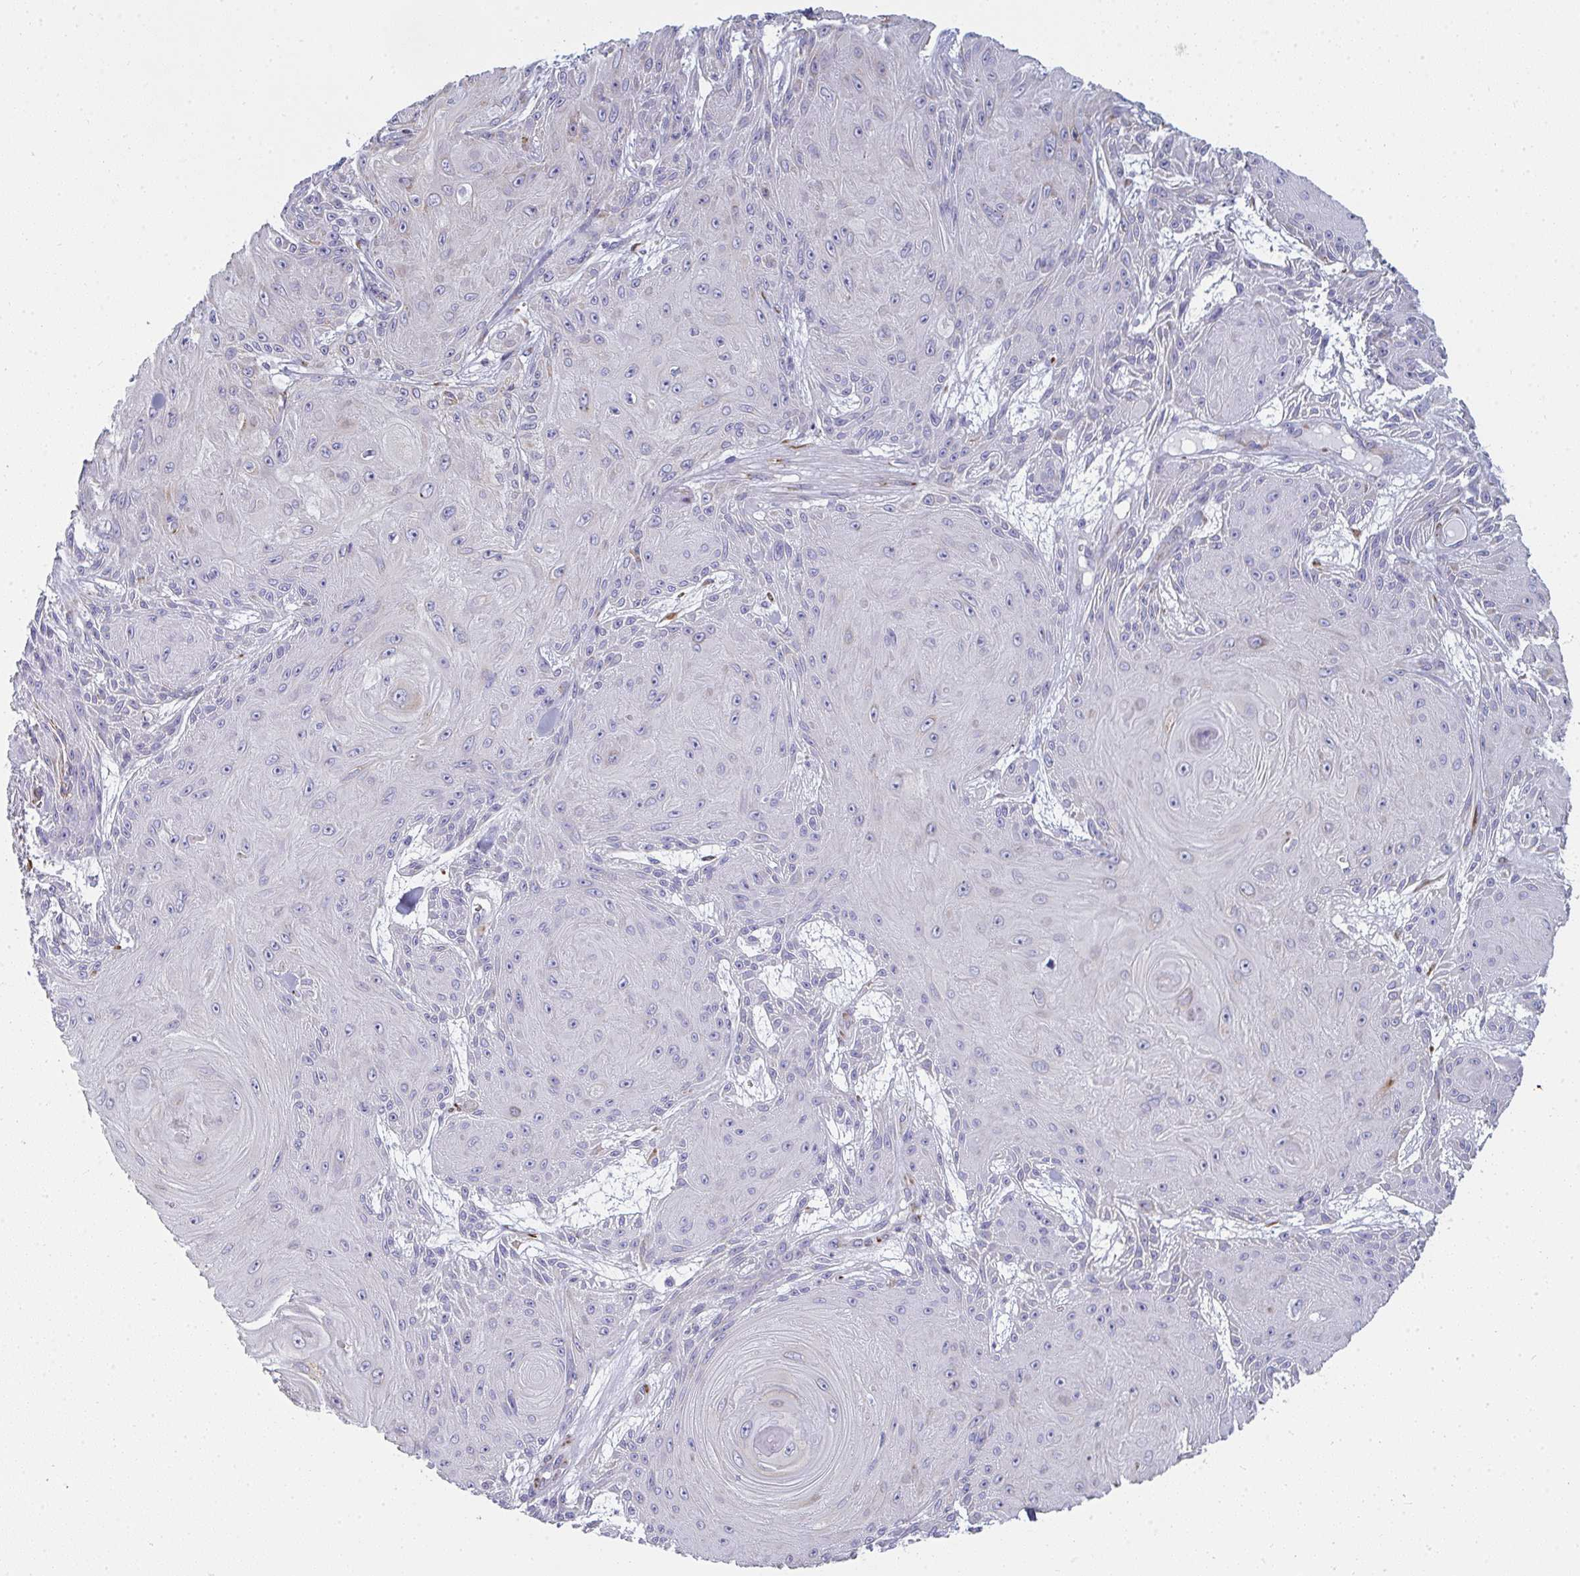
{"staining": {"intensity": "negative", "quantity": "none", "location": "none"}, "tissue": "skin cancer", "cell_type": "Tumor cells", "image_type": "cancer", "snomed": [{"axis": "morphology", "description": "Squamous cell carcinoma, NOS"}, {"axis": "topography", "description": "Skin"}], "caption": "IHC of squamous cell carcinoma (skin) reveals no positivity in tumor cells.", "gene": "SHROOM1", "patient": {"sex": "male", "age": 88}}